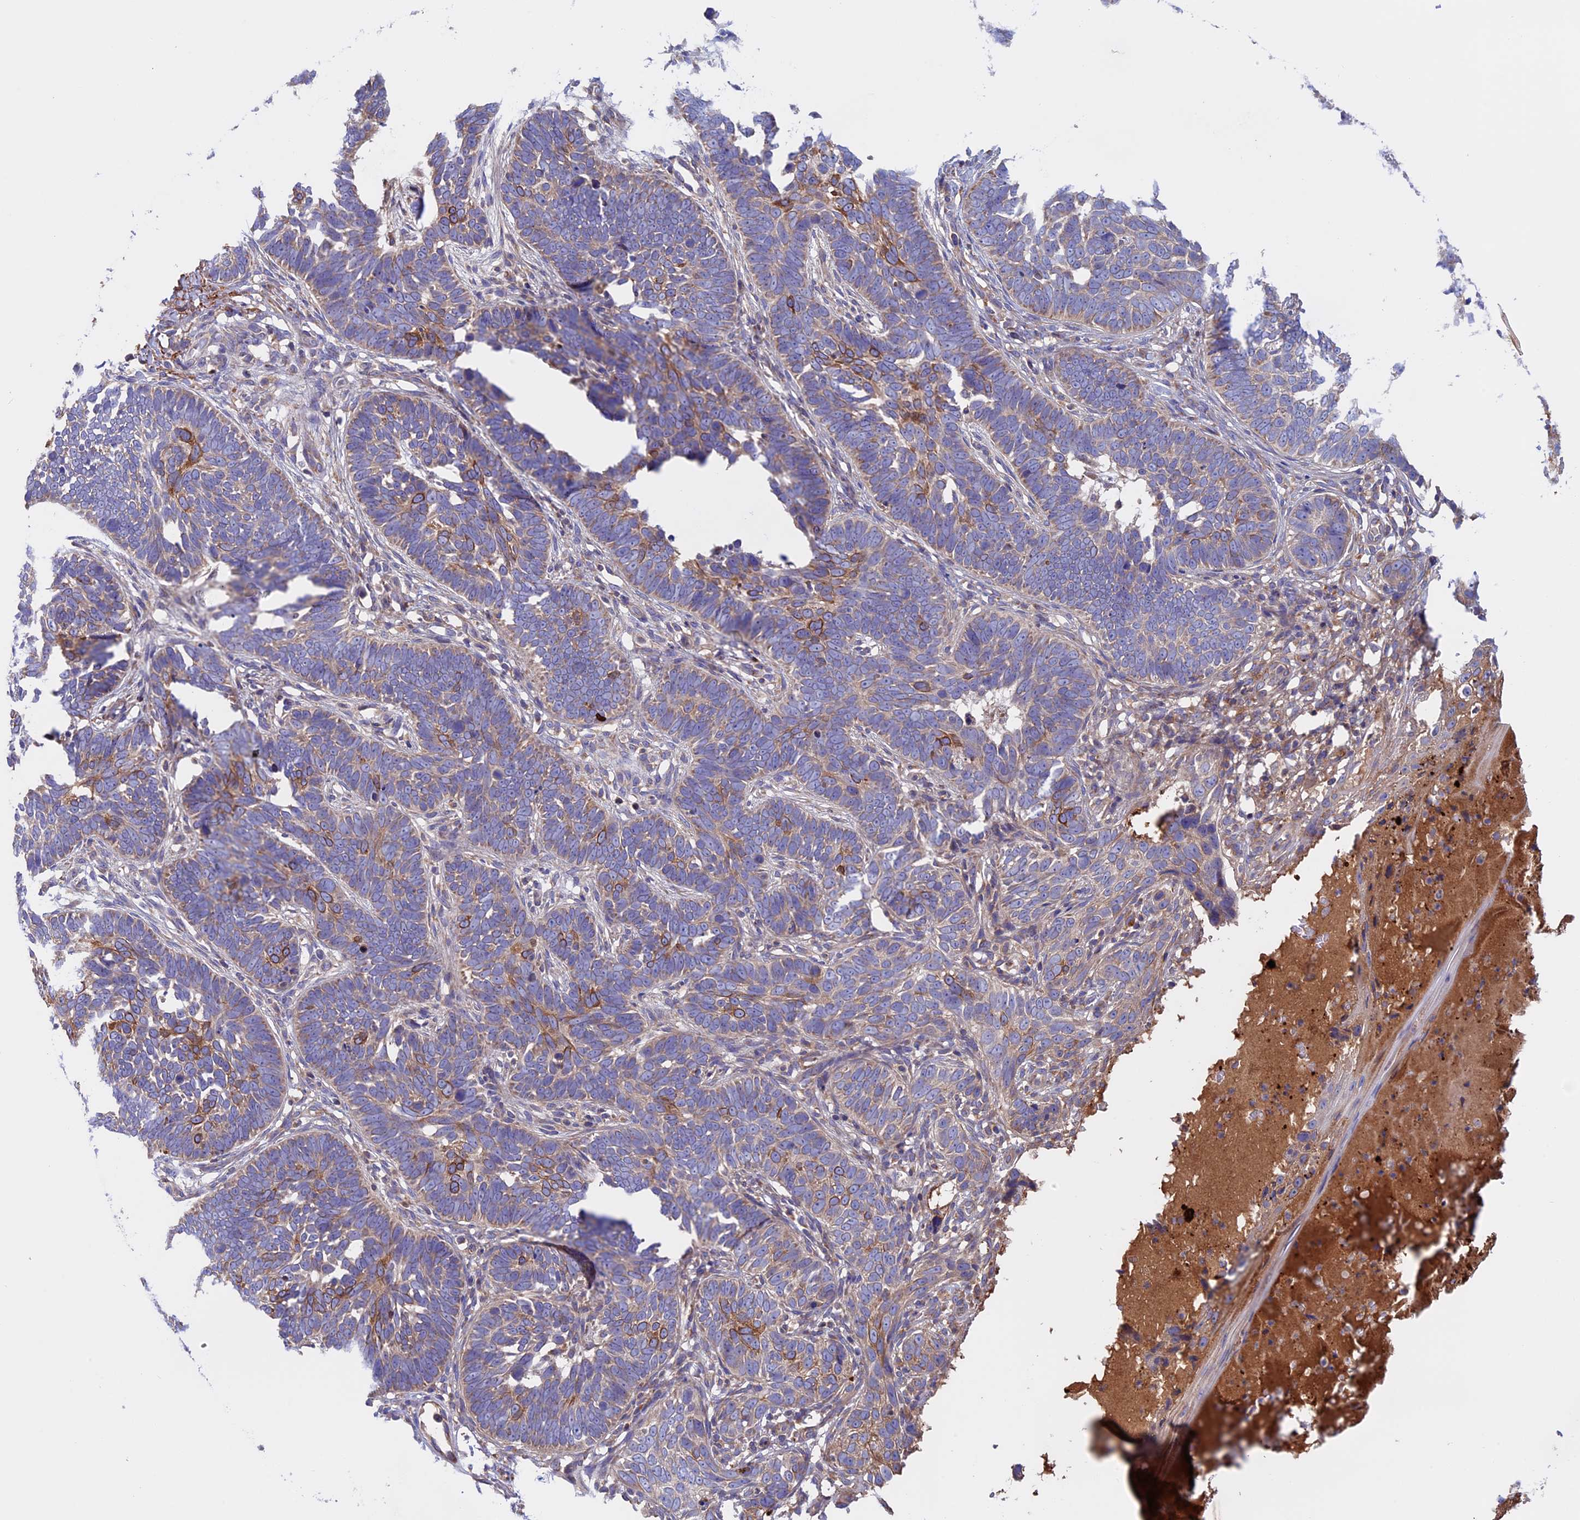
{"staining": {"intensity": "moderate", "quantity": "25%-75%", "location": "cytoplasmic/membranous"}, "tissue": "skin cancer", "cell_type": "Tumor cells", "image_type": "cancer", "snomed": [{"axis": "morphology", "description": "Normal tissue, NOS"}, {"axis": "morphology", "description": "Basal cell carcinoma"}, {"axis": "topography", "description": "Skin"}], "caption": "IHC staining of skin basal cell carcinoma, which exhibits medium levels of moderate cytoplasmic/membranous expression in about 25%-75% of tumor cells indicating moderate cytoplasmic/membranous protein expression. The staining was performed using DAB (brown) for protein detection and nuclei were counterstained in hematoxylin (blue).", "gene": "PTPN9", "patient": {"sex": "male", "age": 77}}